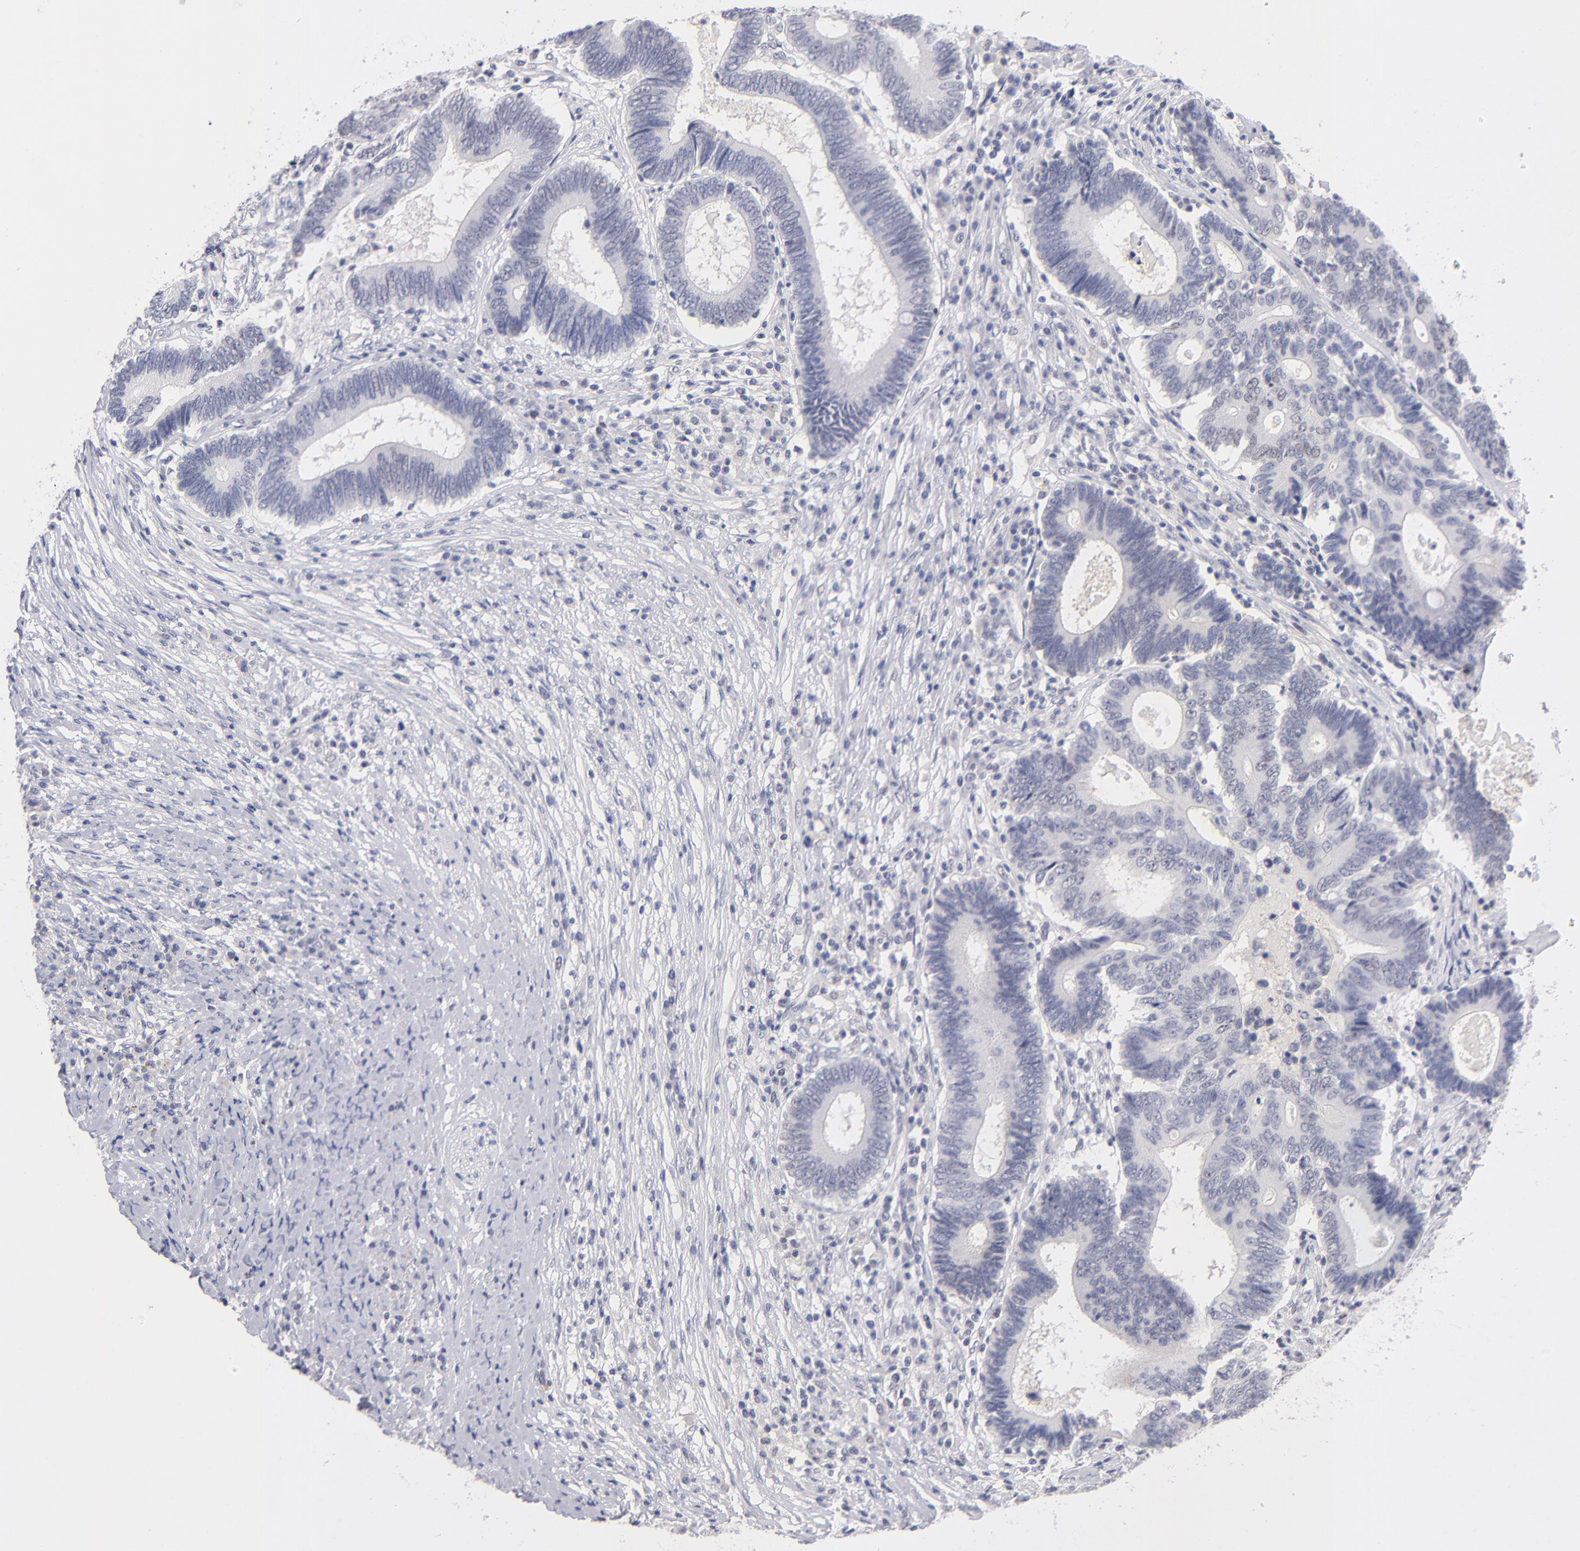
{"staining": {"intensity": "negative", "quantity": "none", "location": "none"}, "tissue": "colorectal cancer", "cell_type": "Tumor cells", "image_type": "cancer", "snomed": [{"axis": "morphology", "description": "Adenocarcinoma, NOS"}, {"axis": "topography", "description": "Colon"}], "caption": "An immunohistochemistry (IHC) image of colorectal adenocarcinoma is shown. There is no staining in tumor cells of colorectal adenocarcinoma.", "gene": "TEX11", "patient": {"sex": "female", "age": 78}}